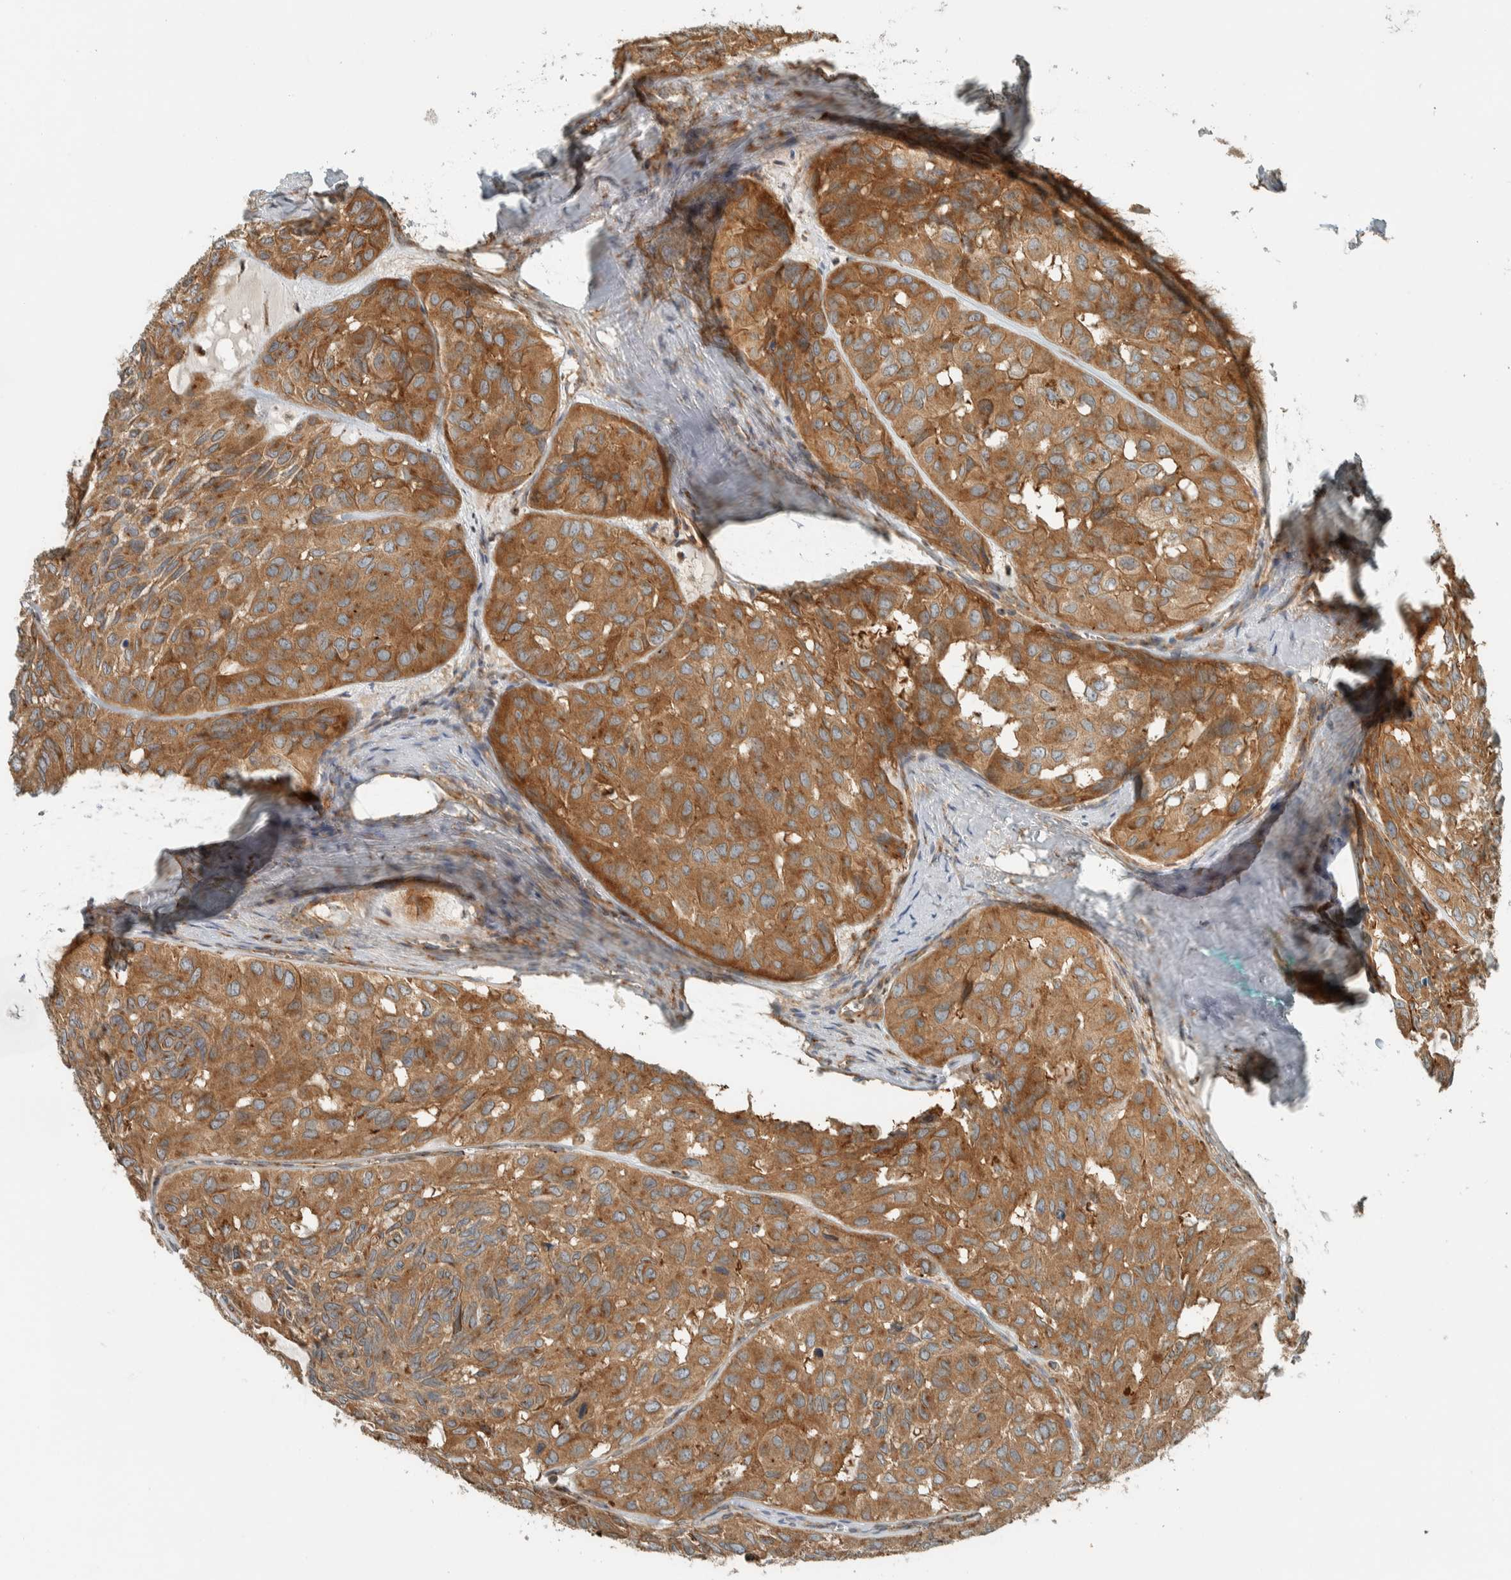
{"staining": {"intensity": "moderate", "quantity": ">75%", "location": "cytoplasmic/membranous"}, "tissue": "head and neck cancer", "cell_type": "Tumor cells", "image_type": "cancer", "snomed": [{"axis": "morphology", "description": "Adenocarcinoma, NOS"}, {"axis": "topography", "description": "Salivary gland, NOS"}, {"axis": "topography", "description": "Head-Neck"}], "caption": "Head and neck adenocarcinoma stained for a protein shows moderate cytoplasmic/membranous positivity in tumor cells.", "gene": "EXOC7", "patient": {"sex": "female", "age": 76}}